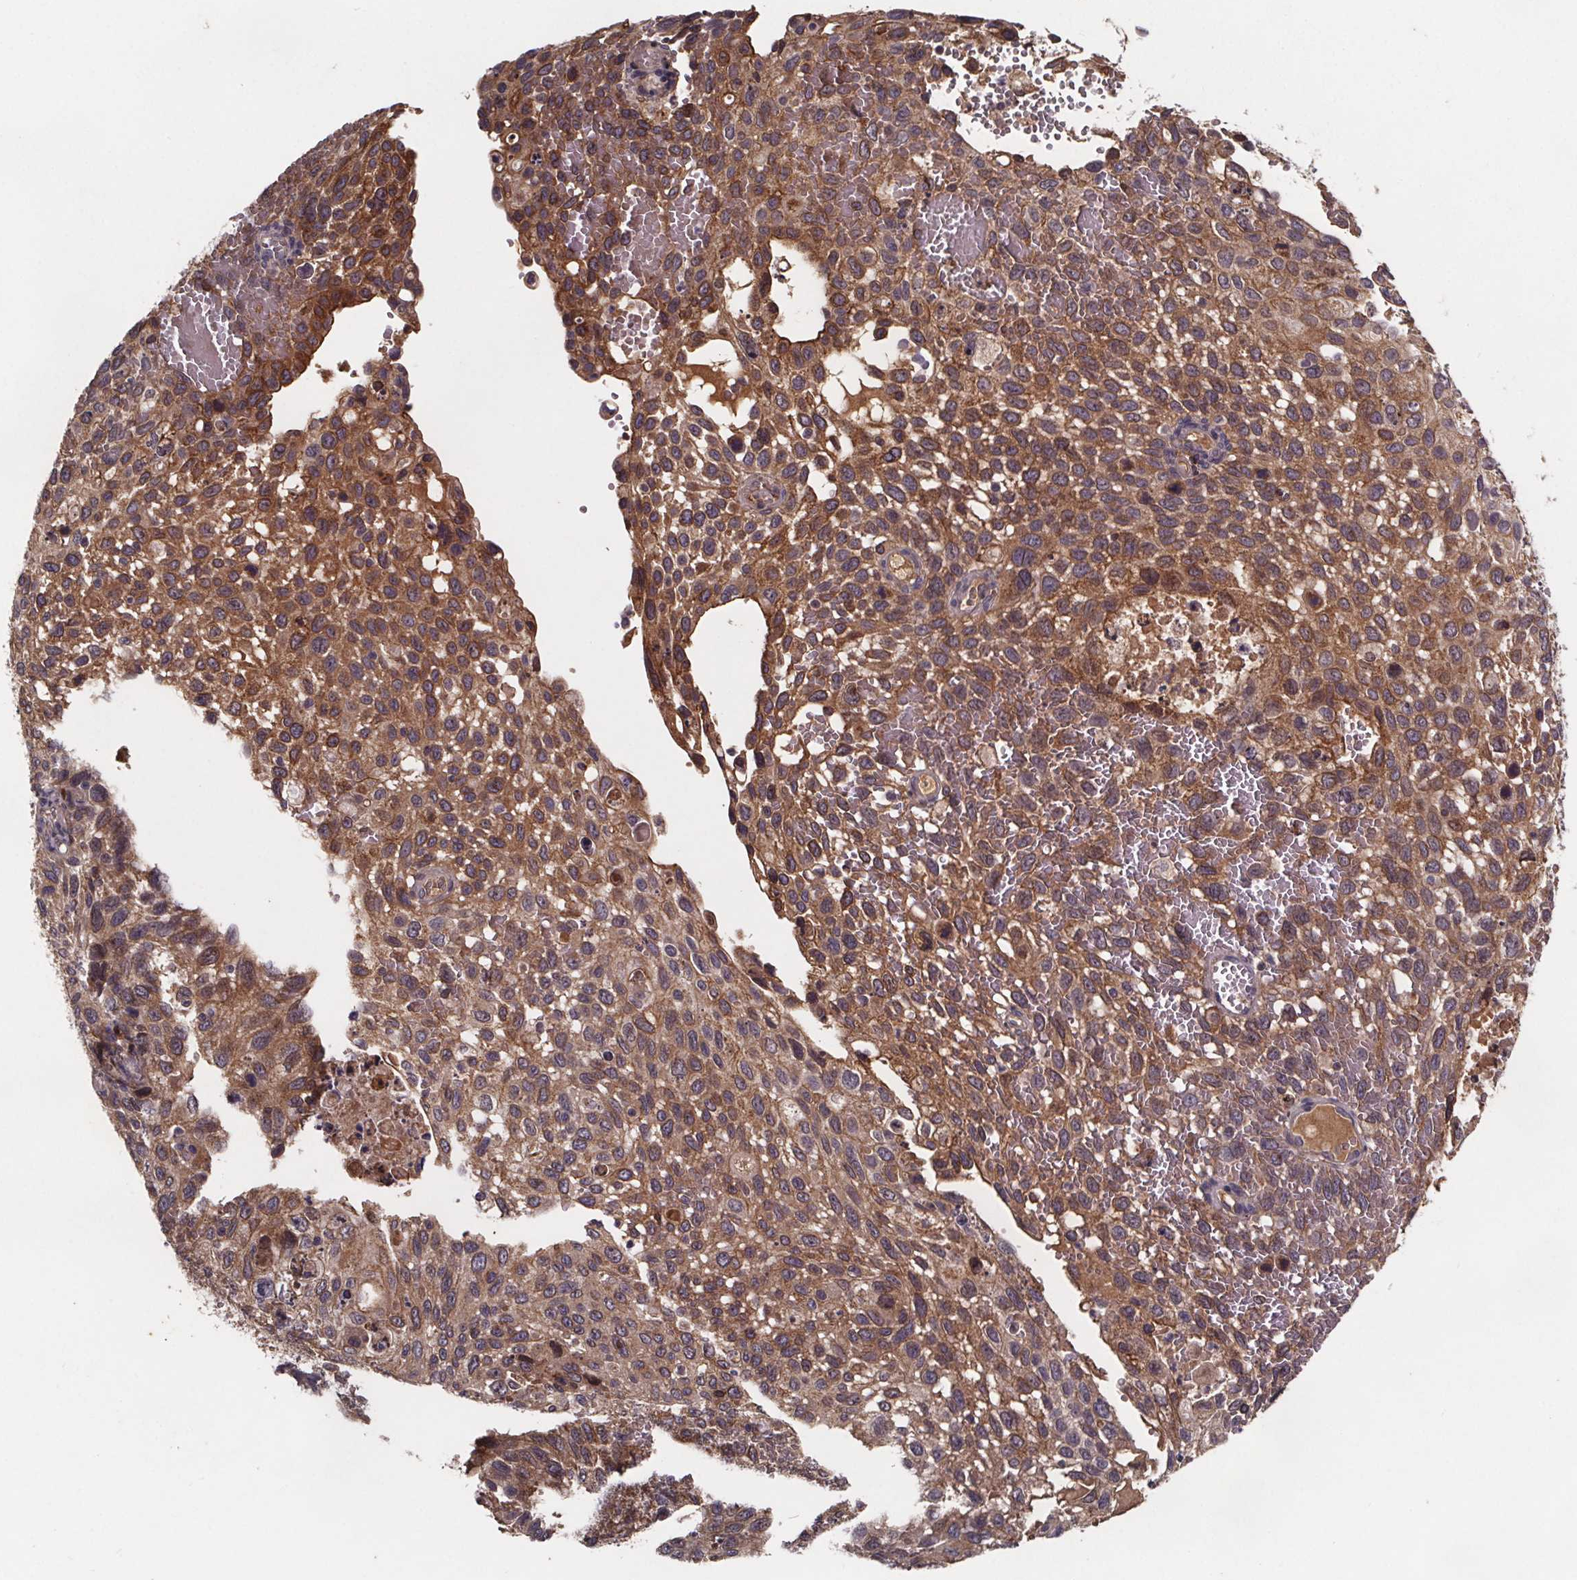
{"staining": {"intensity": "moderate", "quantity": "25%-75%", "location": "cytoplasmic/membranous"}, "tissue": "cervical cancer", "cell_type": "Tumor cells", "image_type": "cancer", "snomed": [{"axis": "morphology", "description": "Squamous cell carcinoma, NOS"}, {"axis": "topography", "description": "Cervix"}], "caption": "Cervical cancer was stained to show a protein in brown. There is medium levels of moderate cytoplasmic/membranous positivity in approximately 25%-75% of tumor cells.", "gene": "FASTKD3", "patient": {"sex": "female", "age": 70}}